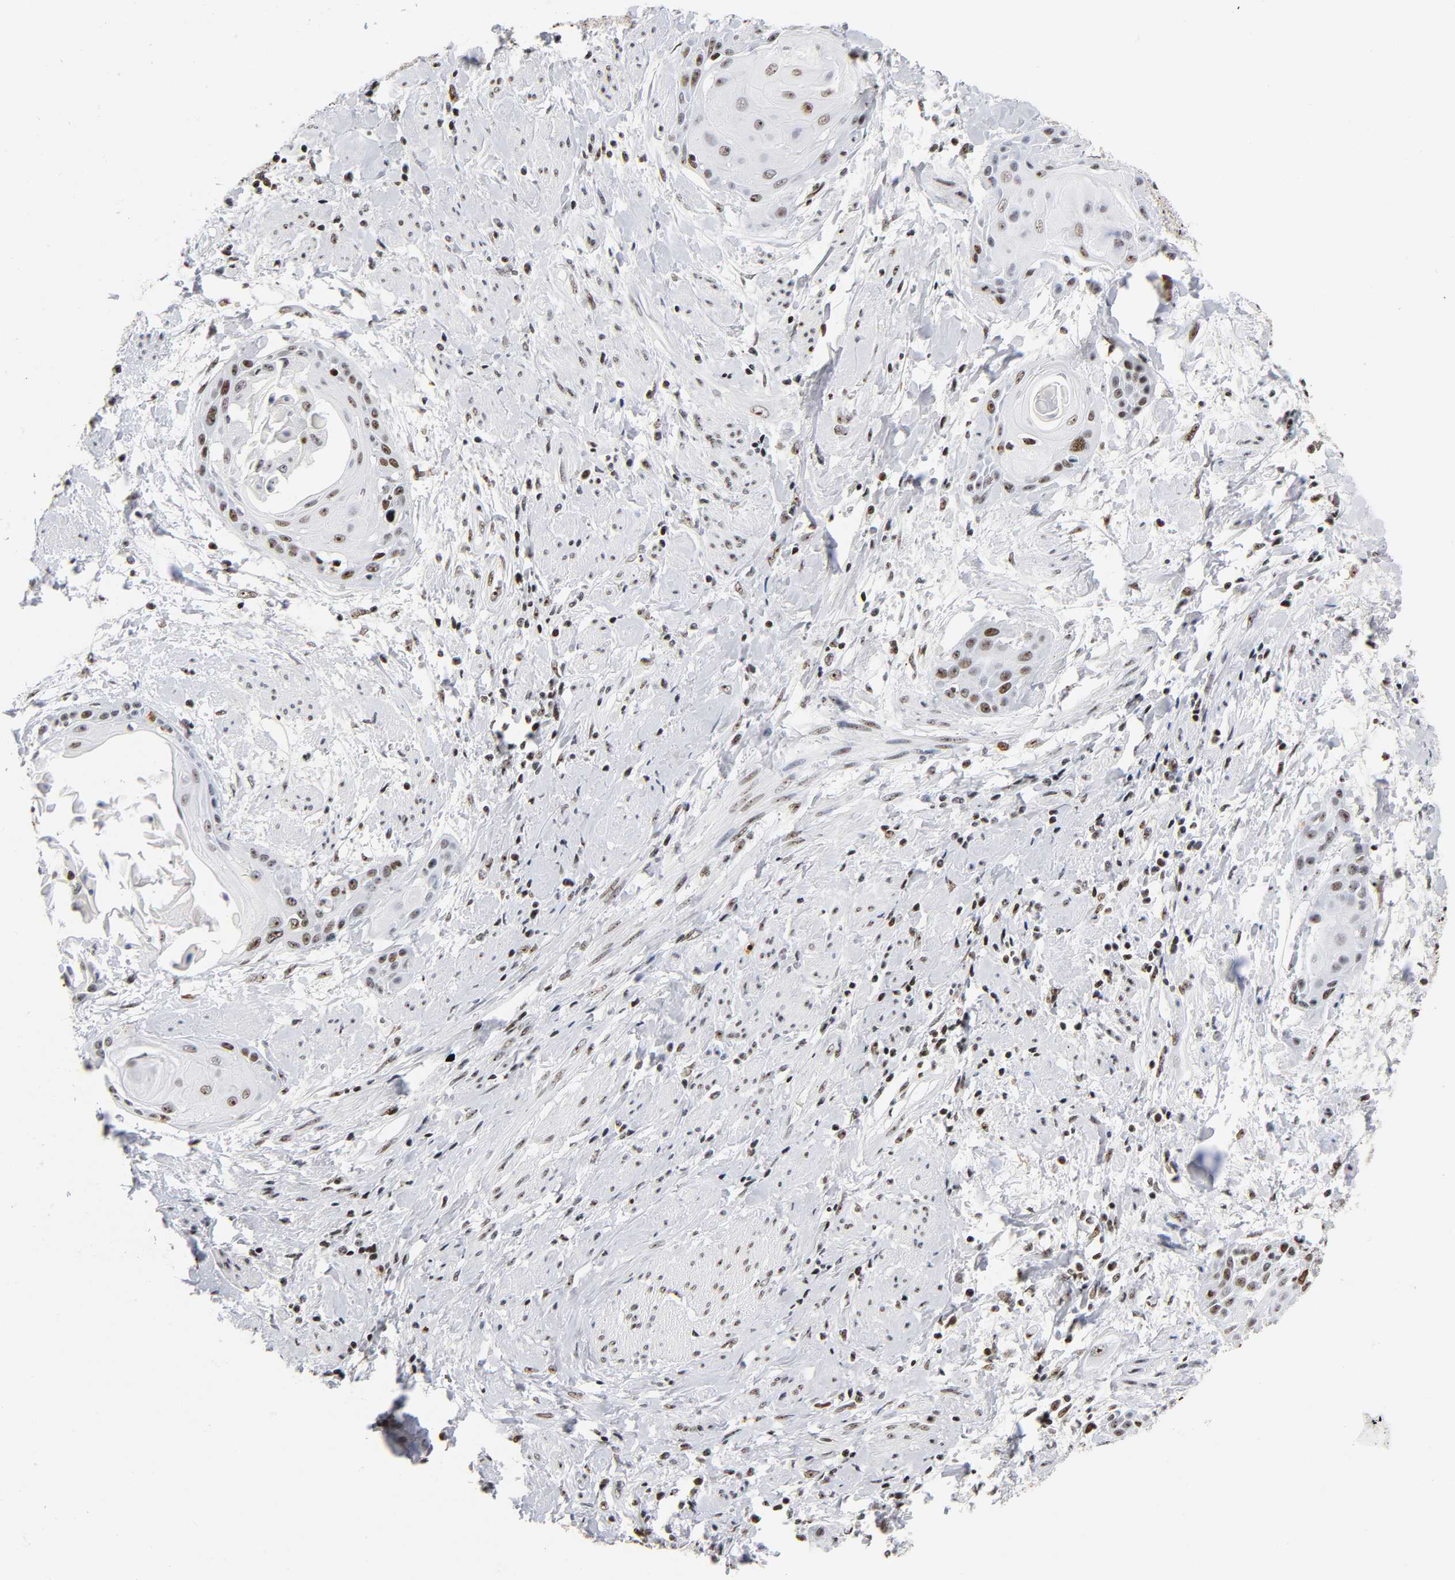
{"staining": {"intensity": "strong", "quantity": ">75%", "location": "nuclear"}, "tissue": "cervical cancer", "cell_type": "Tumor cells", "image_type": "cancer", "snomed": [{"axis": "morphology", "description": "Squamous cell carcinoma, NOS"}, {"axis": "topography", "description": "Cervix"}], "caption": "About >75% of tumor cells in human cervical cancer (squamous cell carcinoma) show strong nuclear protein staining as visualized by brown immunohistochemical staining.", "gene": "UBTF", "patient": {"sex": "female", "age": 57}}